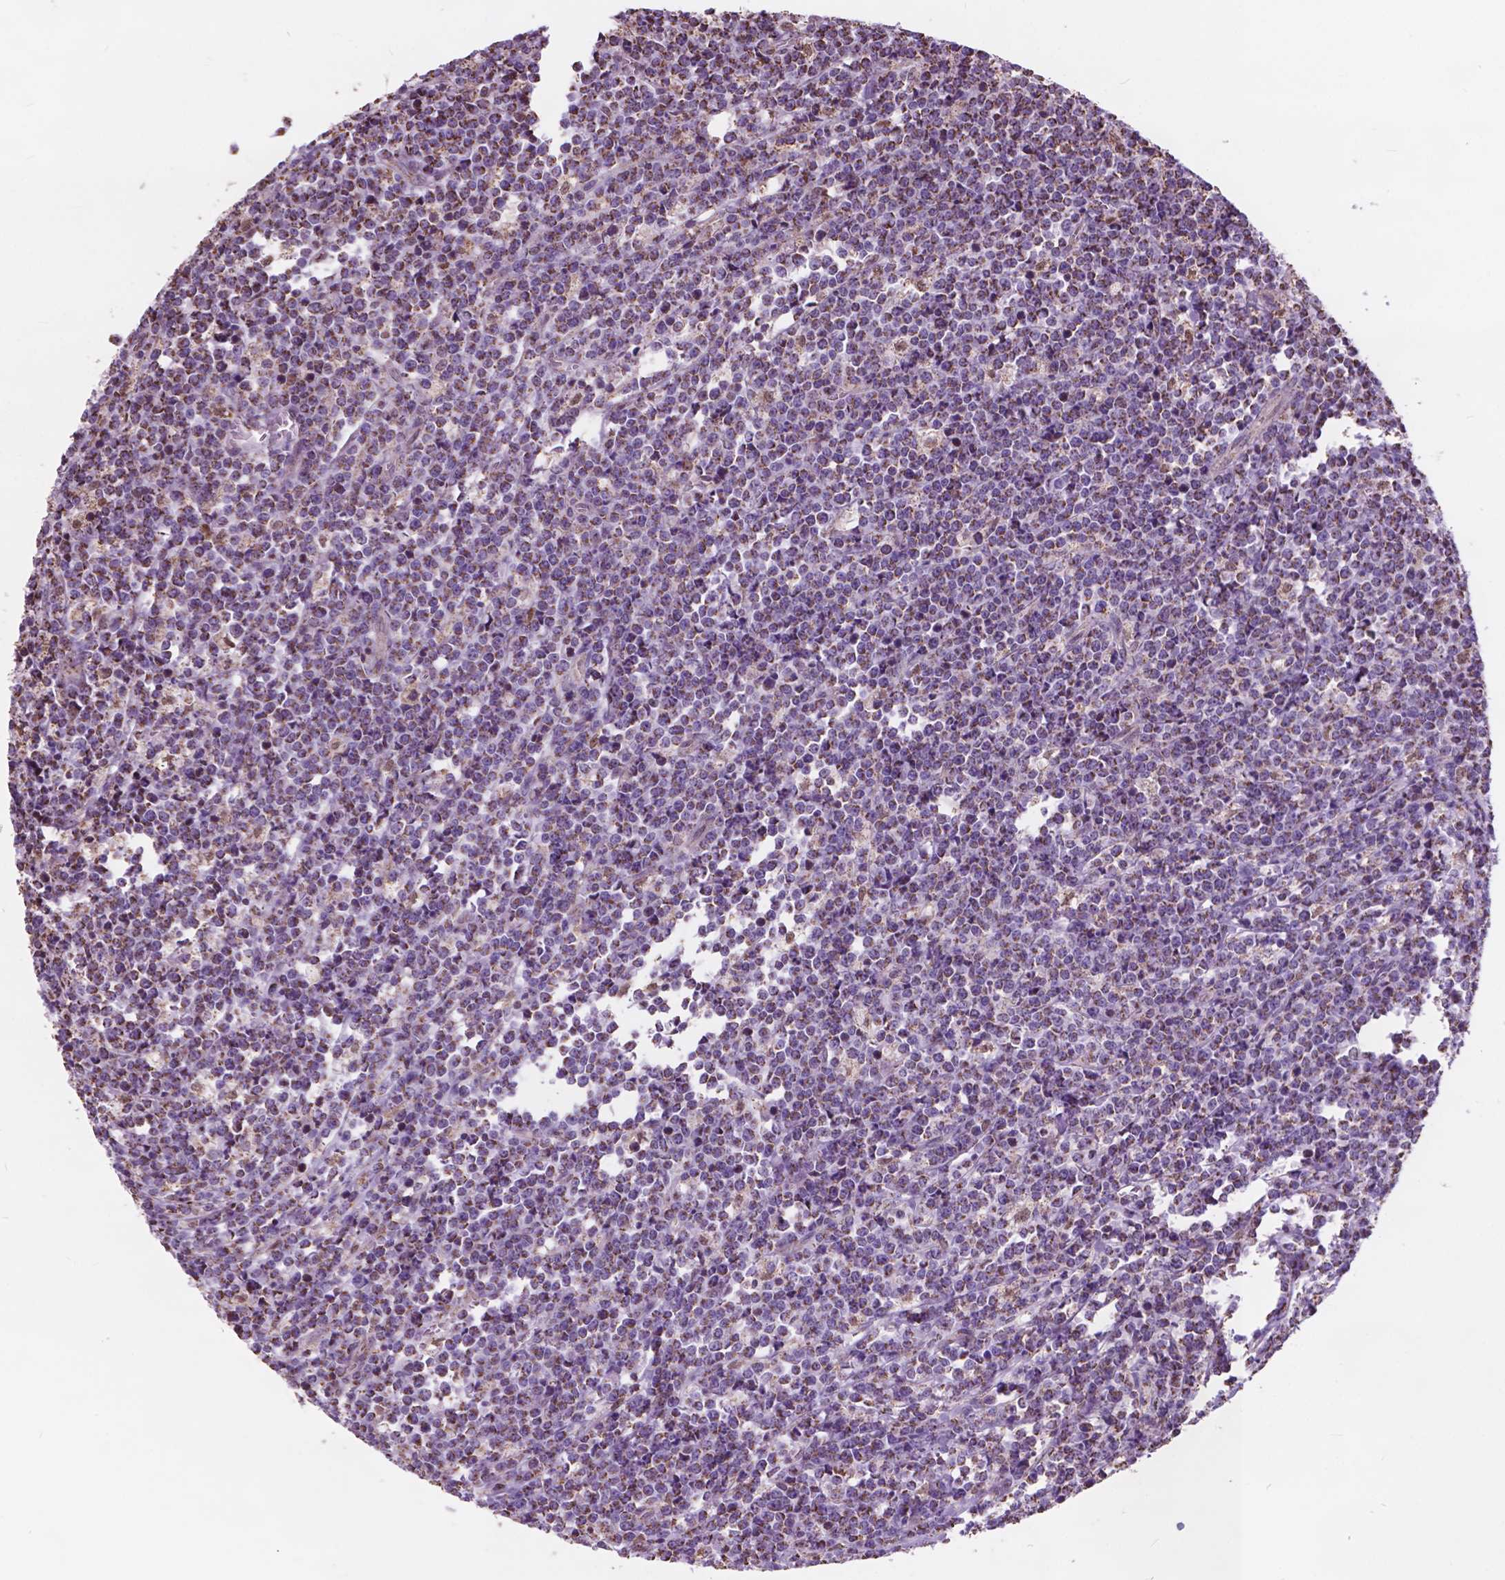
{"staining": {"intensity": "weak", "quantity": "25%-75%", "location": "cytoplasmic/membranous"}, "tissue": "lymphoma", "cell_type": "Tumor cells", "image_type": "cancer", "snomed": [{"axis": "morphology", "description": "Malignant lymphoma, non-Hodgkin's type, High grade"}, {"axis": "topography", "description": "Small intestine"}], "caption": "A brown stain highlights weak cytoplasmic/membranous expression of a protein in high-grade malignant lymphoma, non-Hodgkin's type tumor cells.", "gene": "SCOC", "patient": {"sex": "female", "age": 56}}